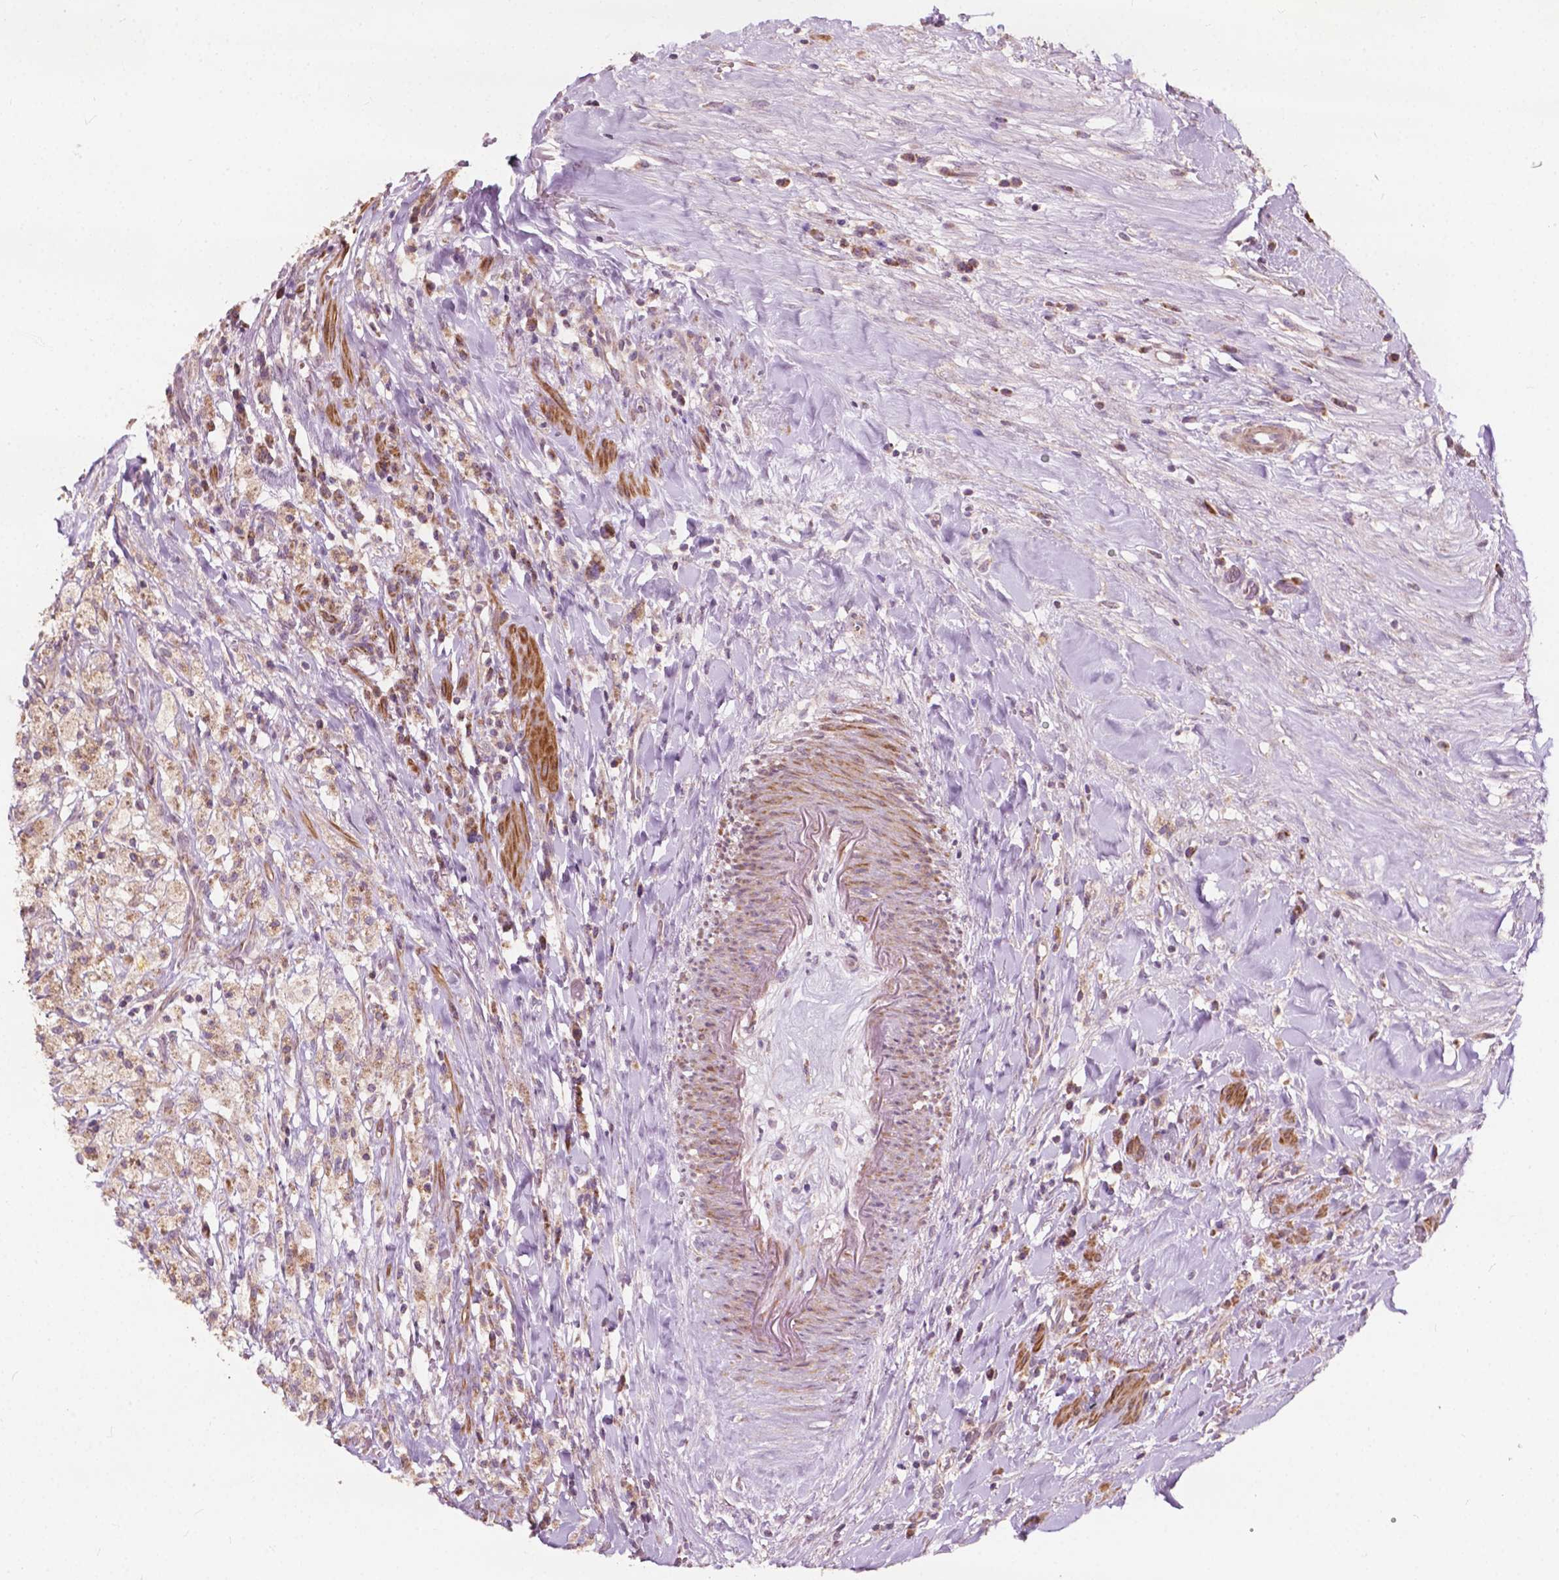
{"staining": {"intensity": "weak", "quantity": ">75%", "location": "cytoplasmic/membranous"}, "tissue": "testis cancer", "cell_type": "Tumor cells", "image_type": "cancer", "snomed": [{"axis": "morphology", "description": "Necrosis, NOS"}, {"axis": "morphology", "description": "Carcinoma, Embryonal, NOS"}, {"axis": "topography", "description": "Testis"}], "caption": "Testis embryonal carcinoma was stained to show a protein in brown. There is low levels of weak cytoplasmic/membranous expression in about >75% of tumor cells.", "gene": "NDUFA10", "patient": {"sex": "male", "age": 19}}